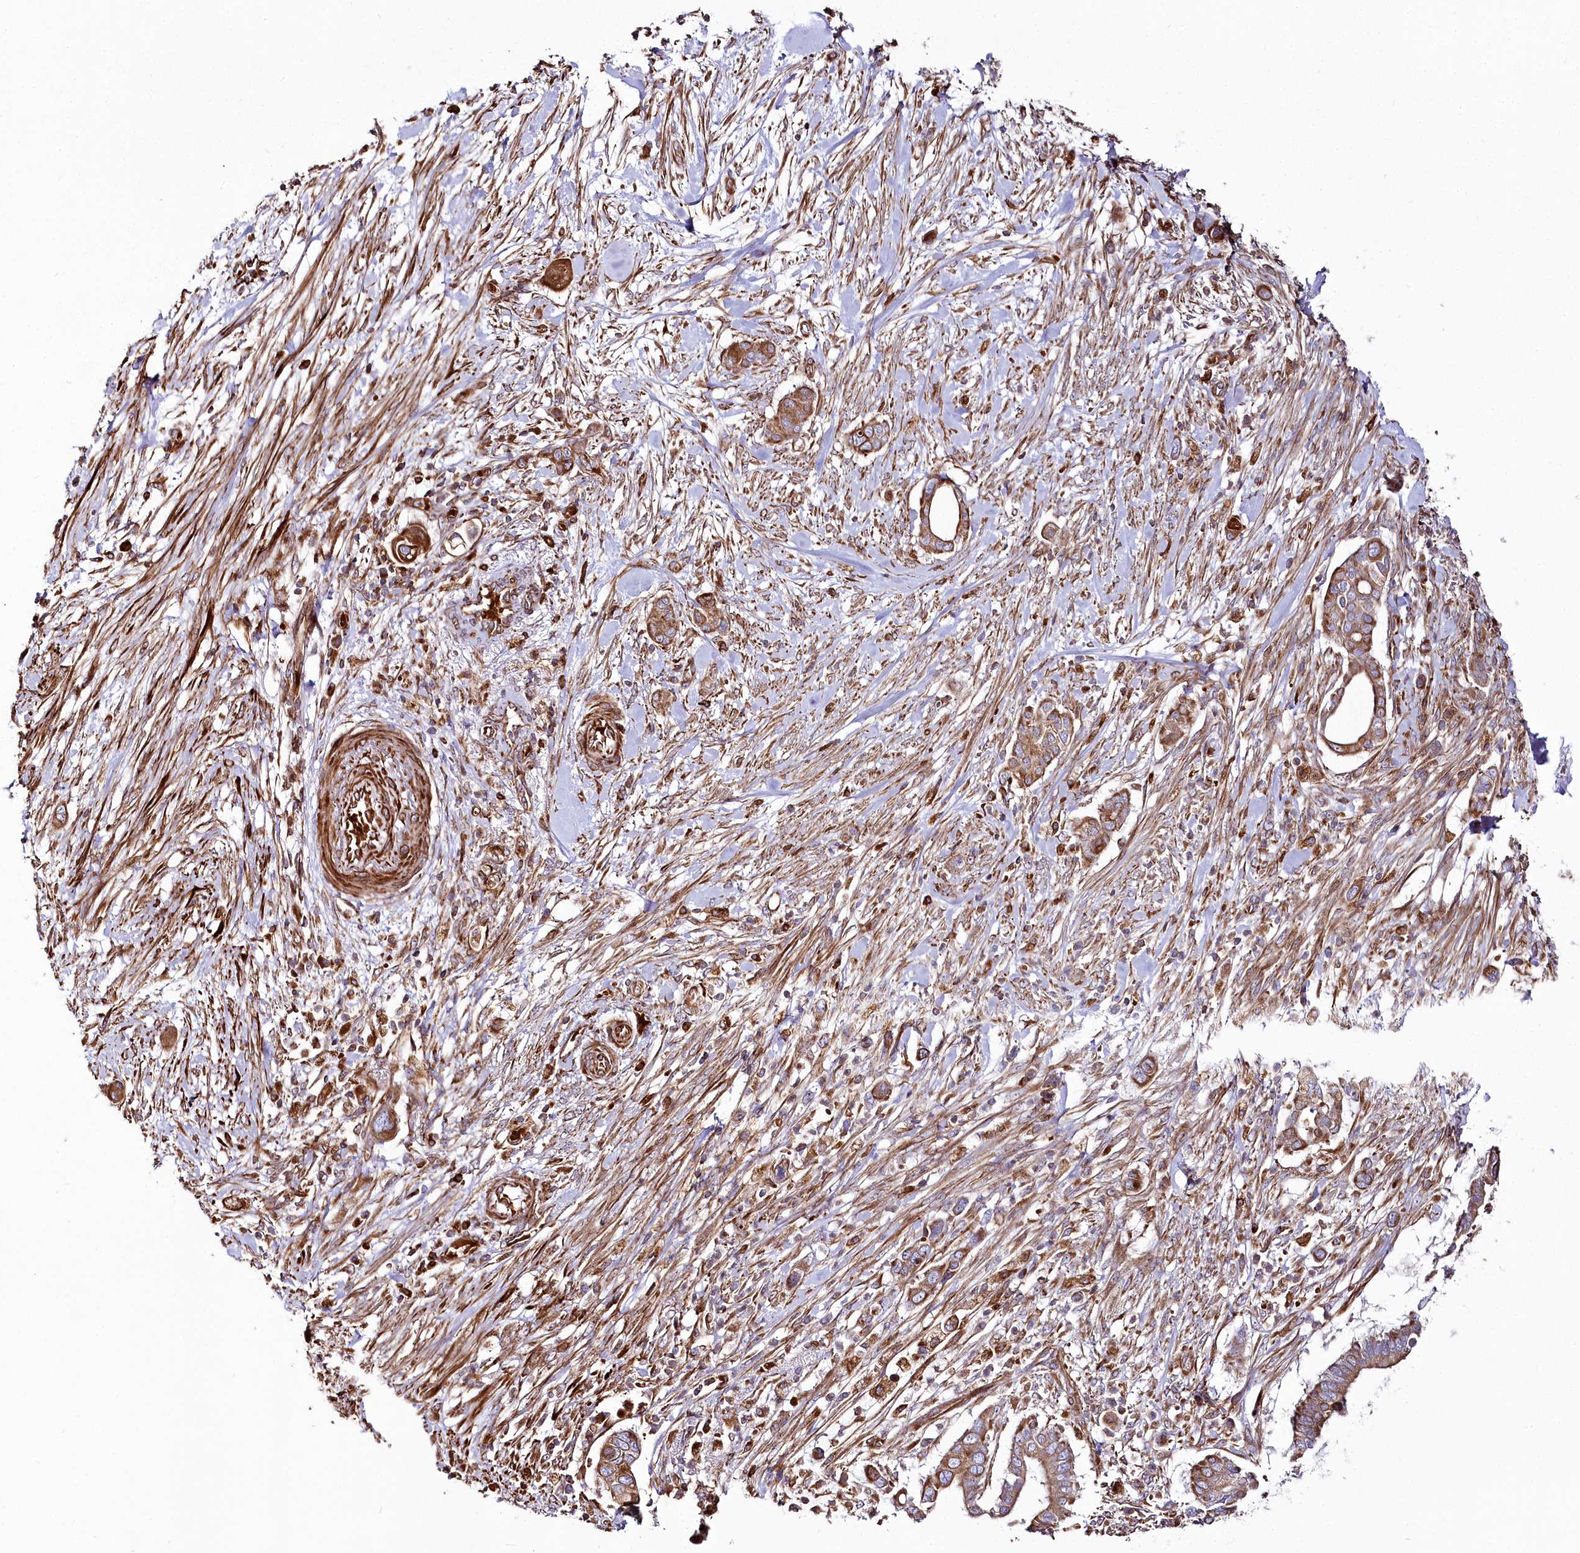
{"staining": {"intensity": "moderate", "quantity": ">75%", "location": "cytoplasmic/membranous"}, "tissue": "pancreatic cancer", "cell_type": "Tumor cells", "image_type": "cancer", "snomed": [{"axis": "morphology", "description": "Adenocarcinoma, NOS"}, {"axis": "topography", "description": "Pancreas"}], "caption": "Tumor cells demonstrate medium levels of moderate cytoplasmic/membranous staining in about >75% of cells in human adenocarcinoma (pancreatic).", "gene": "THUMPD3", "patient": {"sex": "male", "age": 68}}